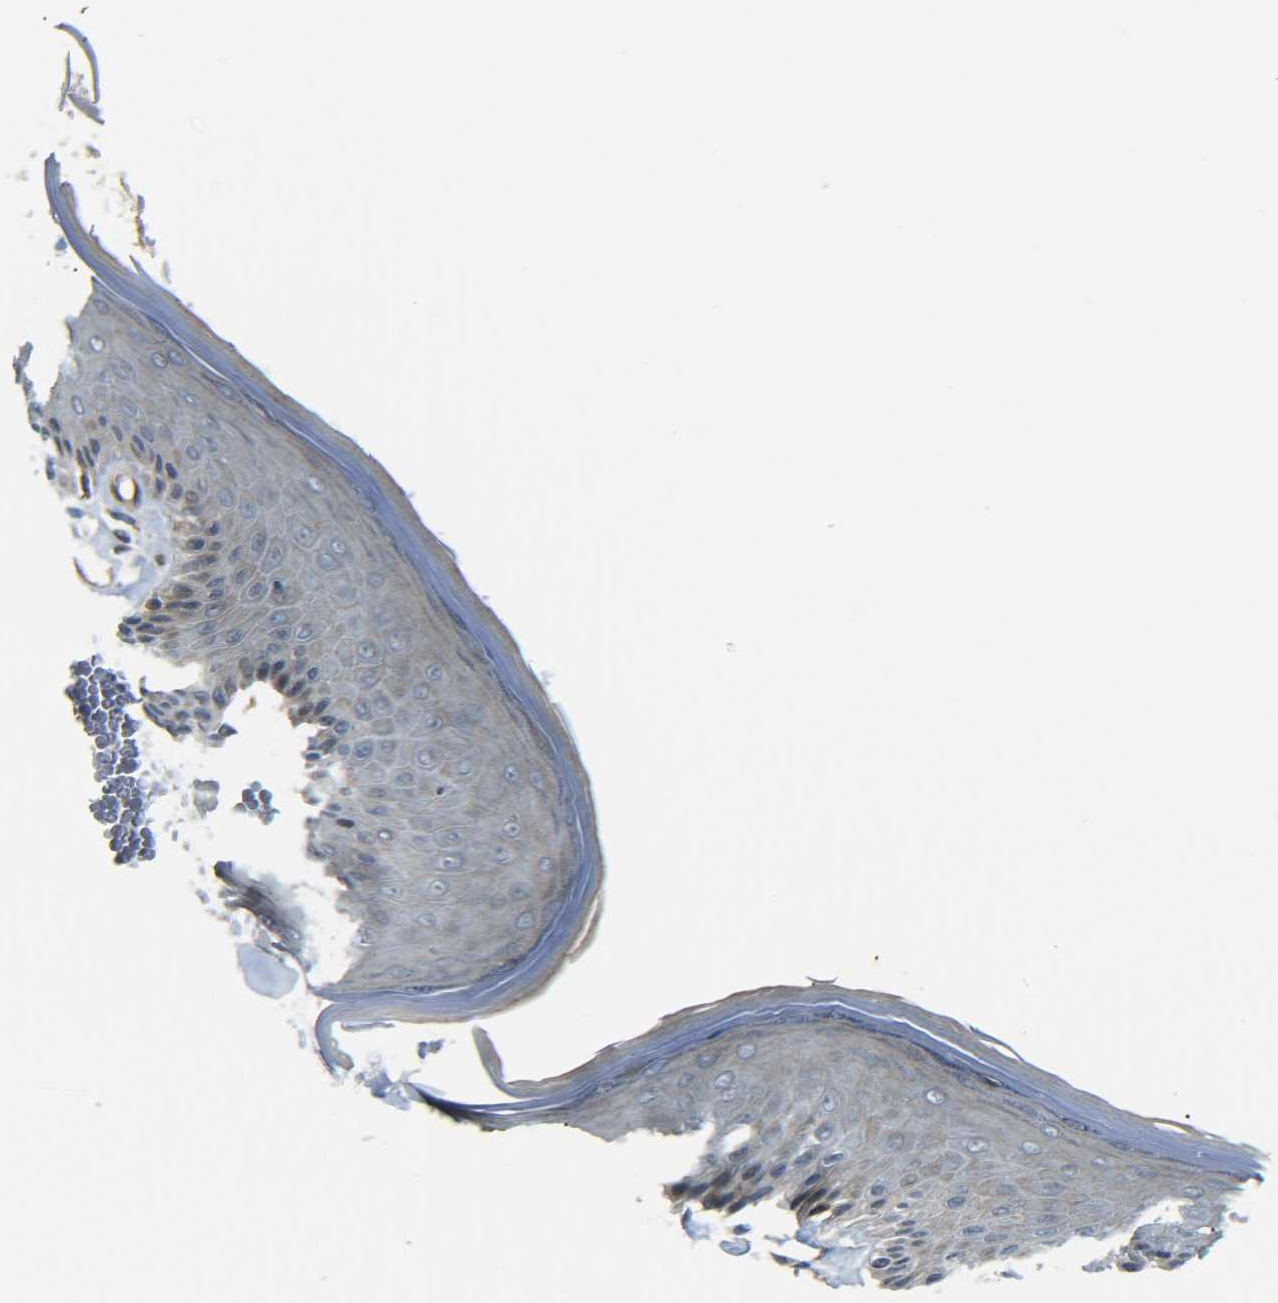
{"staining": {"intensity": "weak", "quantity": "<25%", "location": "cytoplasmic/membranous"}, "tissue": "skin", "cell_type": "Epidermal cells", "image_type": "normal", "snomed": [{"axis": "morphology", "description": "Normal tissue, NOS"}, {"axis": "topography", "description": "Vulva"}], "caption": "This is an immunohistochemistry (IHC) histopathology image of benign human skin. There is no staining in epidermal cells.", "gene": "MEIS1", "patient": {"sex": "female", "age": 73}}